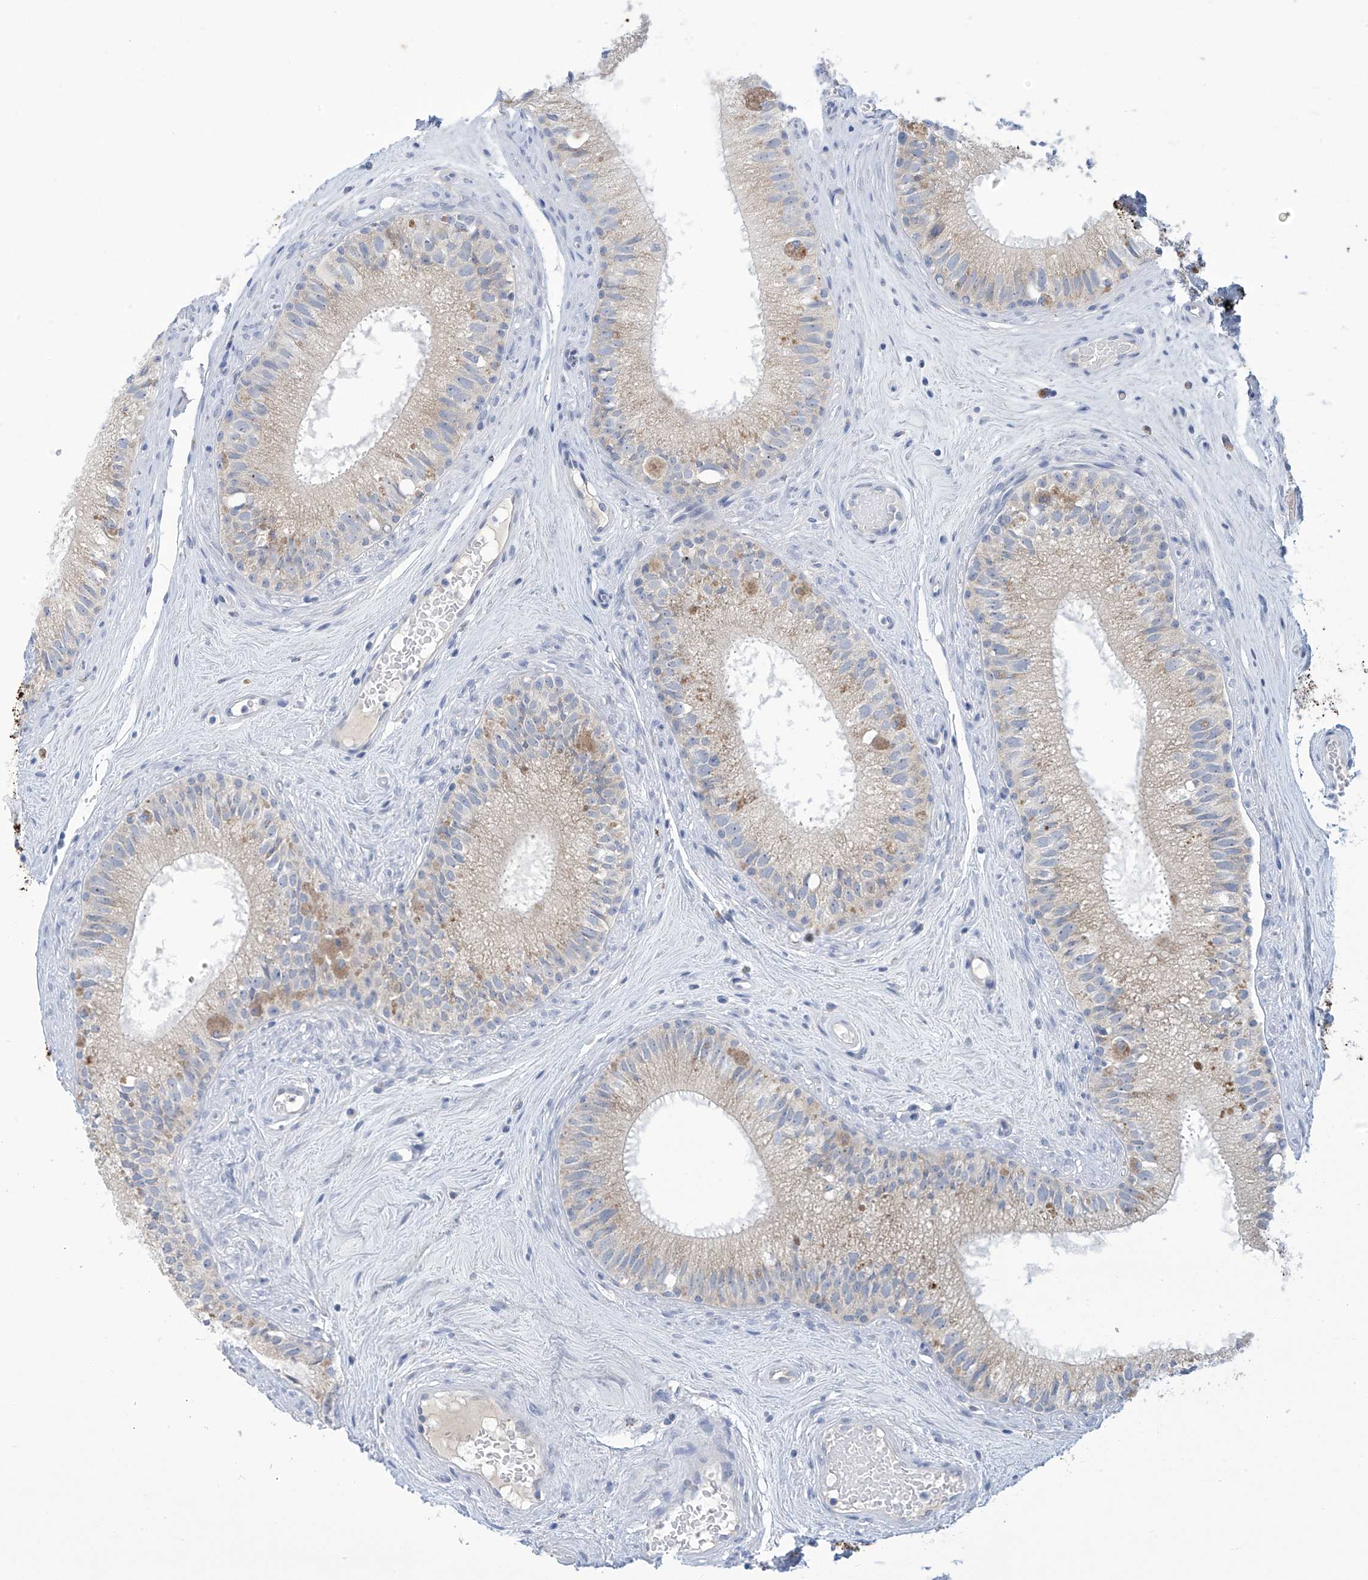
{"staining": {"intensity": "moderate", "quantity": "<25%", "location": "cytoplasmic/membranous"}, "tissue": "epididymis", "cell_type": "Glandular cells", "image_type": "normal", "snomed": [{"axis": "morphology", "description": "Normal tissue, NOS"}, {"axis": "topography", "description": "Epididymis"}], "caption": "DAB (3,3'-diaminobenzidine) immunohistochemical staining of unremarkable epididymis exhibits moderate cytoplasmic/membranous protein positivity in about <25% of glandular cells. (DAB (3,3'-diaminobenzidine) IHC, brown staining for protein, blue staining for nuclei).", "gene": "IBA57", "patient": {"sex": "male", "age": 71}}